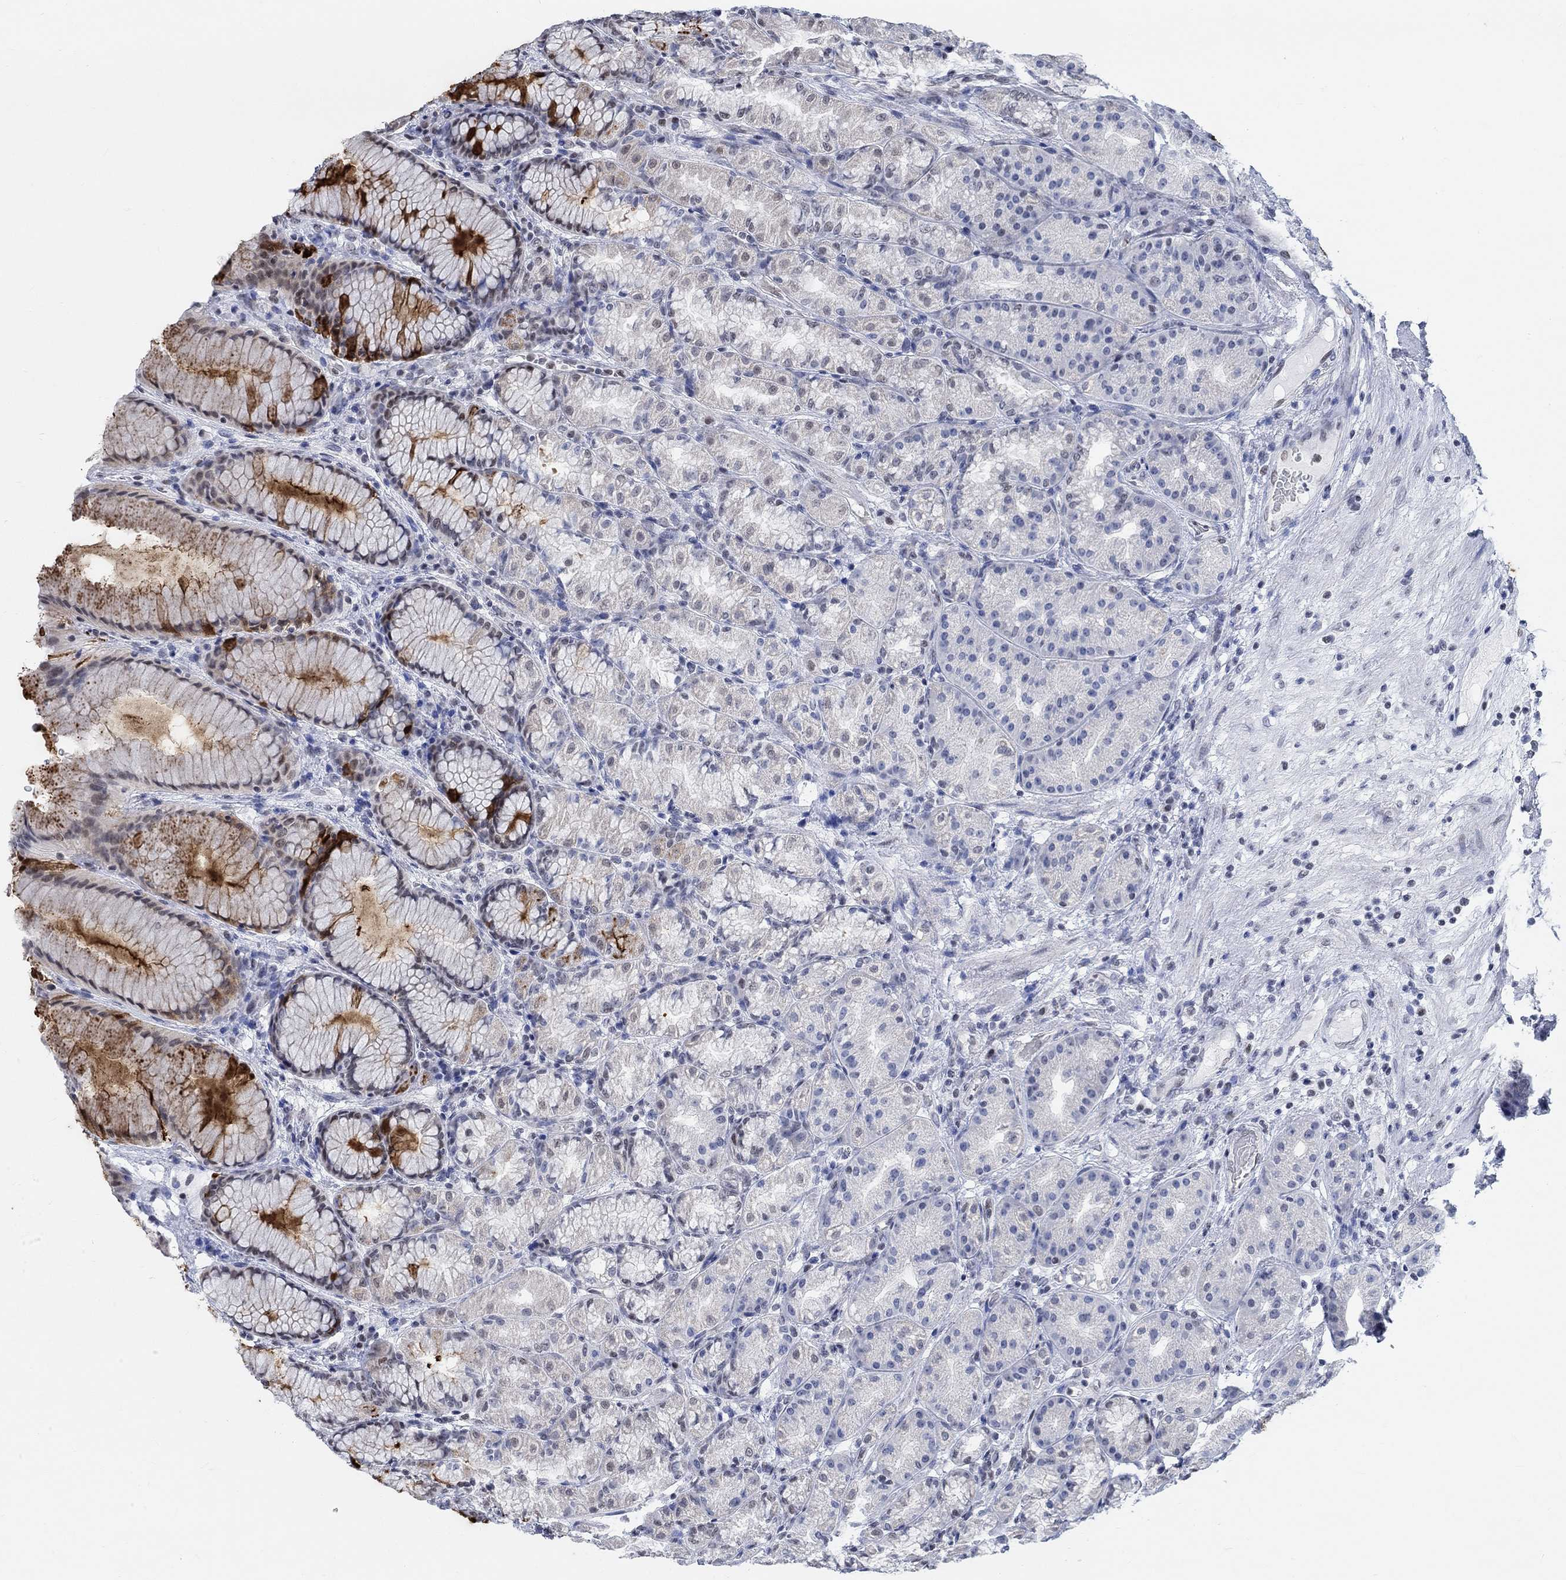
{"staining": {"intensity": "moderate", "quantity": "25%-75%", "location": "cytoplasmic/membranous"}, "tissue": "stomach", "cell_type": "Glandular cells", "image_type": "normal", "snomed": [{"axis": "morphology", "description": "Normal tissue, NOS"}, {"axis": "morphology", "description": "Adenocarcinoma, NOS"}, {"axis": "topography", "description": "Stomach"}], "caption": "Protein analysis of unremarkable stomach shows moderate cytoplasmic/membranous positivity in about 25%-75% of glandular cells.", "gene": "KCNH8", "patient": {"sex": "female", "age": 79}}